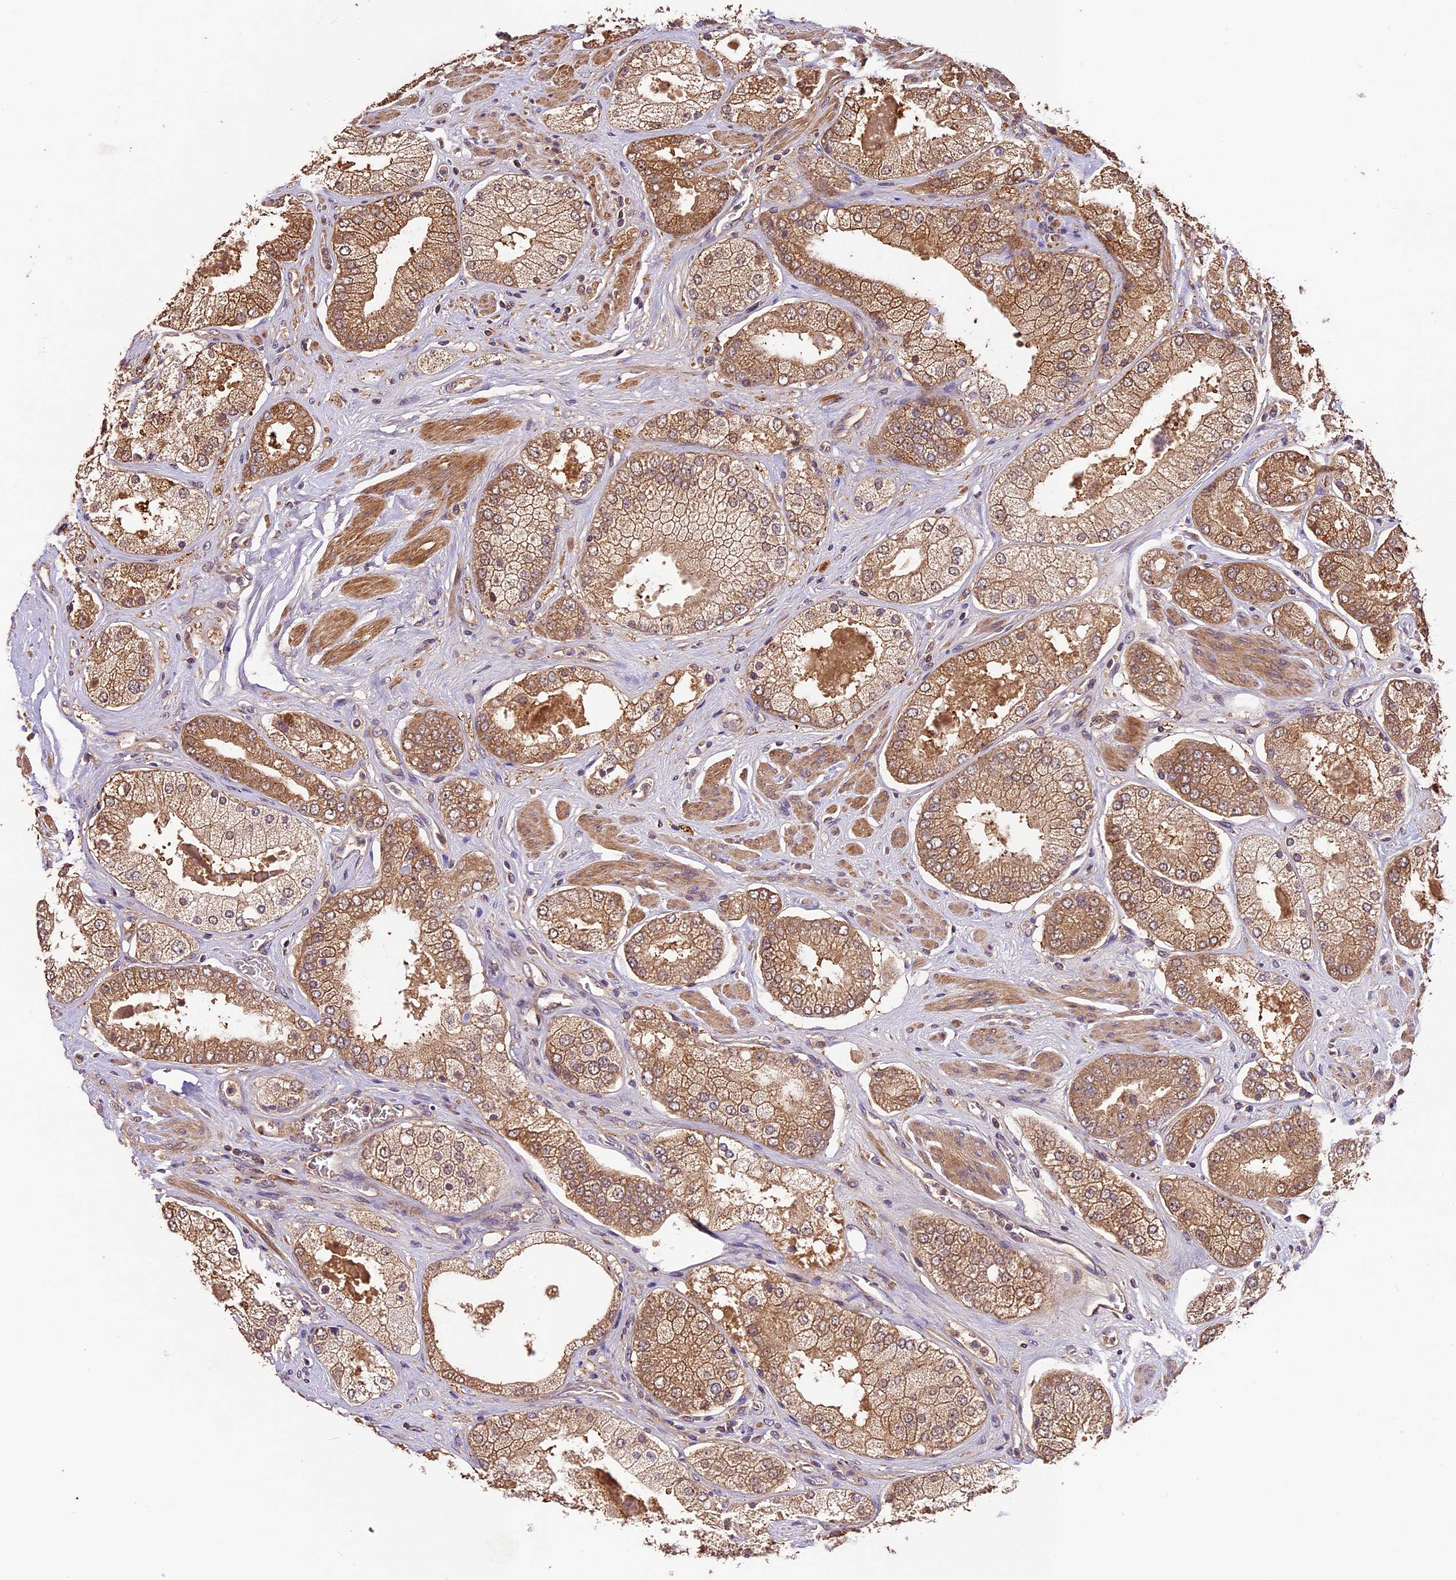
{"staining": {"intensity": "moderate", "quantity": ">75%", "location": "cytoplasmic/membranous"}, "tissue": "prostate cancer", "cell_type": "Tumor cells", "image_type": "cancer", "snomed": [{"axis": "morphology", "description": "Adenocarcinoma, High grade"}, {"axis": "topography", "description": "Prostate"}], "caption": "Tumor cells show moderate cytoplasmic/membranous staining in about >75% of cells in prostate cancer (adenocarcinoma (high-grade)). (DAB IHC with brightfield microscopy, high magnification).", "gene": "CRLF1", "patient": {"sex": "male", "age": 58}}